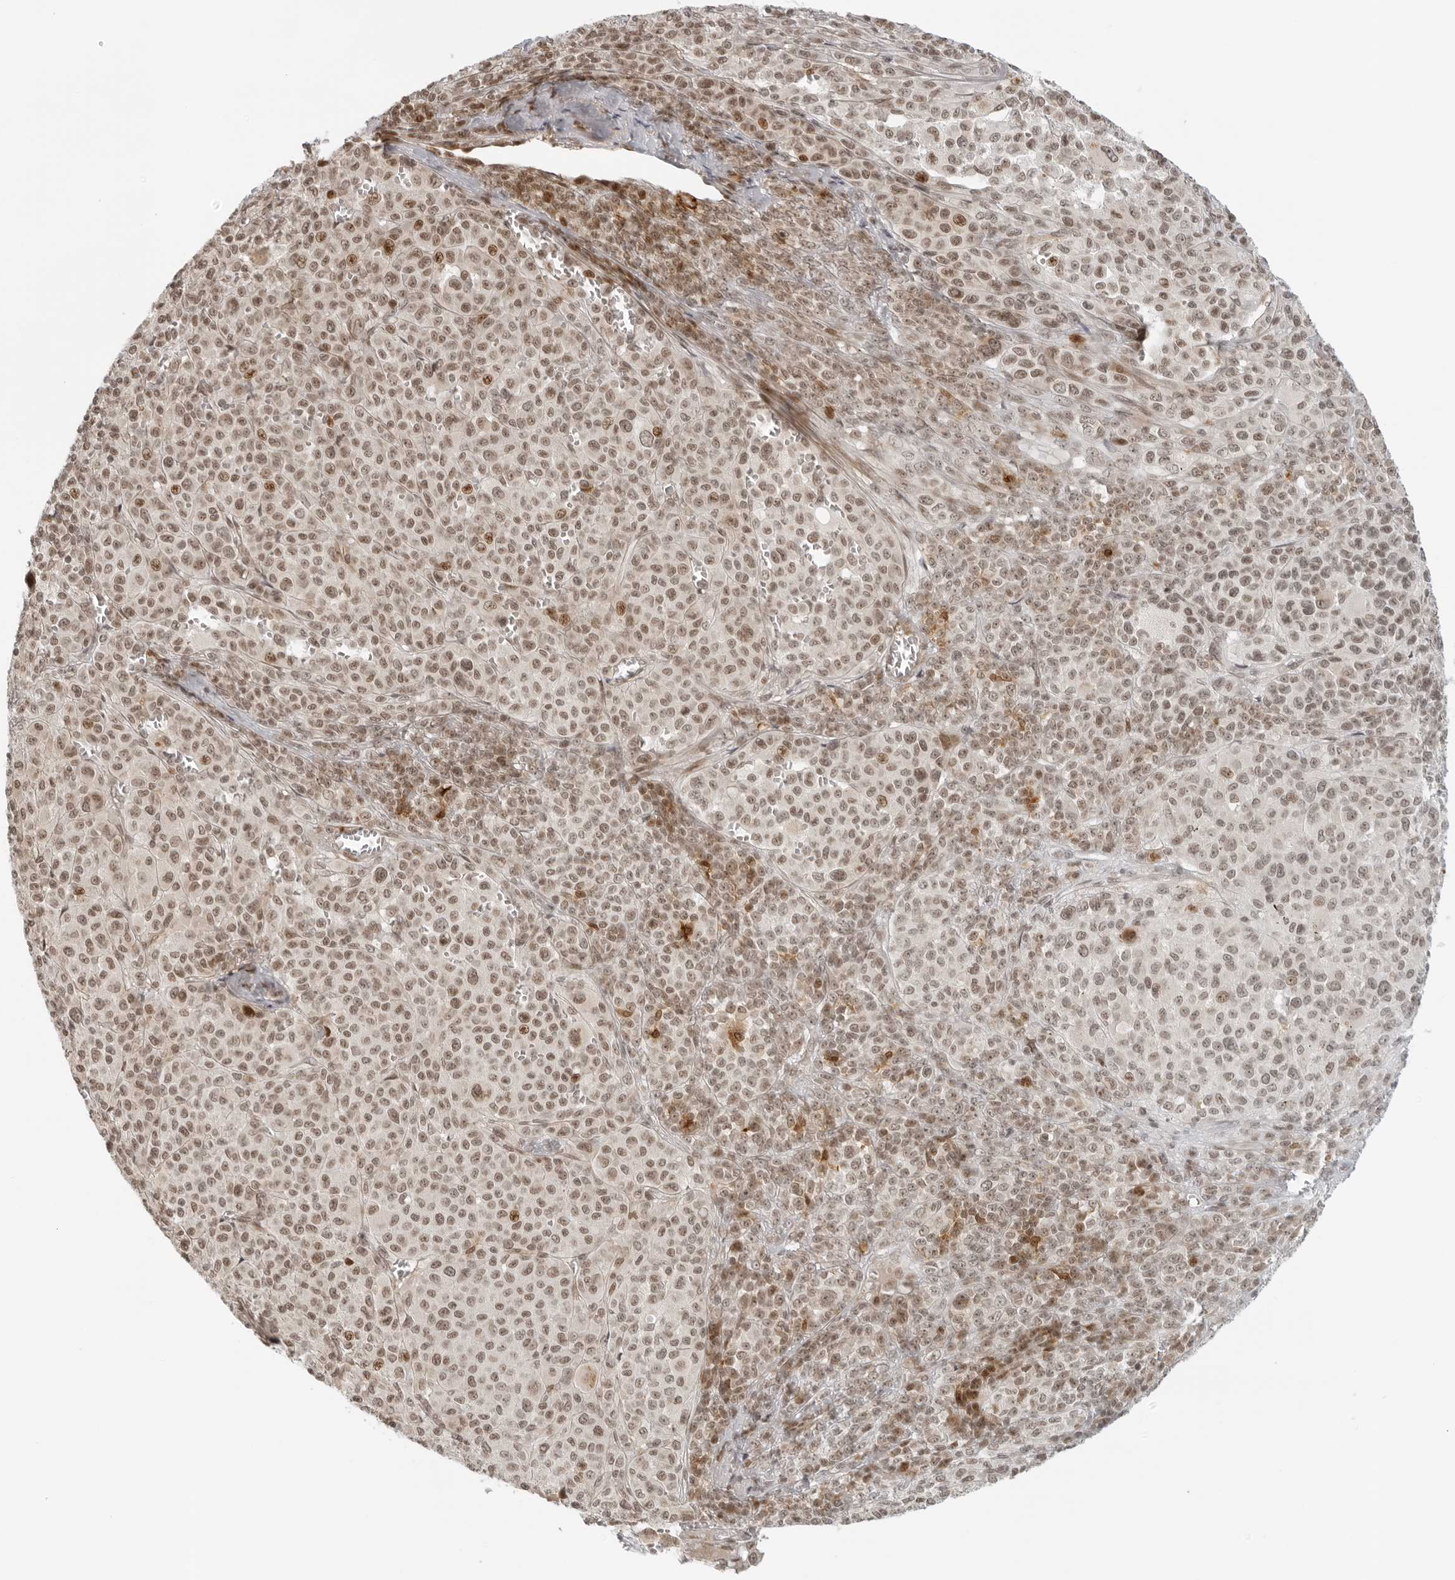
{"staining": {"intensity": "moderate", "quantity": ">75%", "location": "nuclear"}, "tissue": "melanoma", "cell_type": "Tumor cells", "image_type": "cancer", "snomed": [{"axis": "morphology", "description": "Malignant melanoma, Metastatic site"}, {"axis": "topography", "description": "Skin"}], "caption": "Malignant melanoma (metastatic site) tissue shows moderate nuclear staining in about >75% of tumor cells, visualized by immunohistochemistry.", "gene": "ZNF407", "patient": {"sex": "female", "age": 74}}